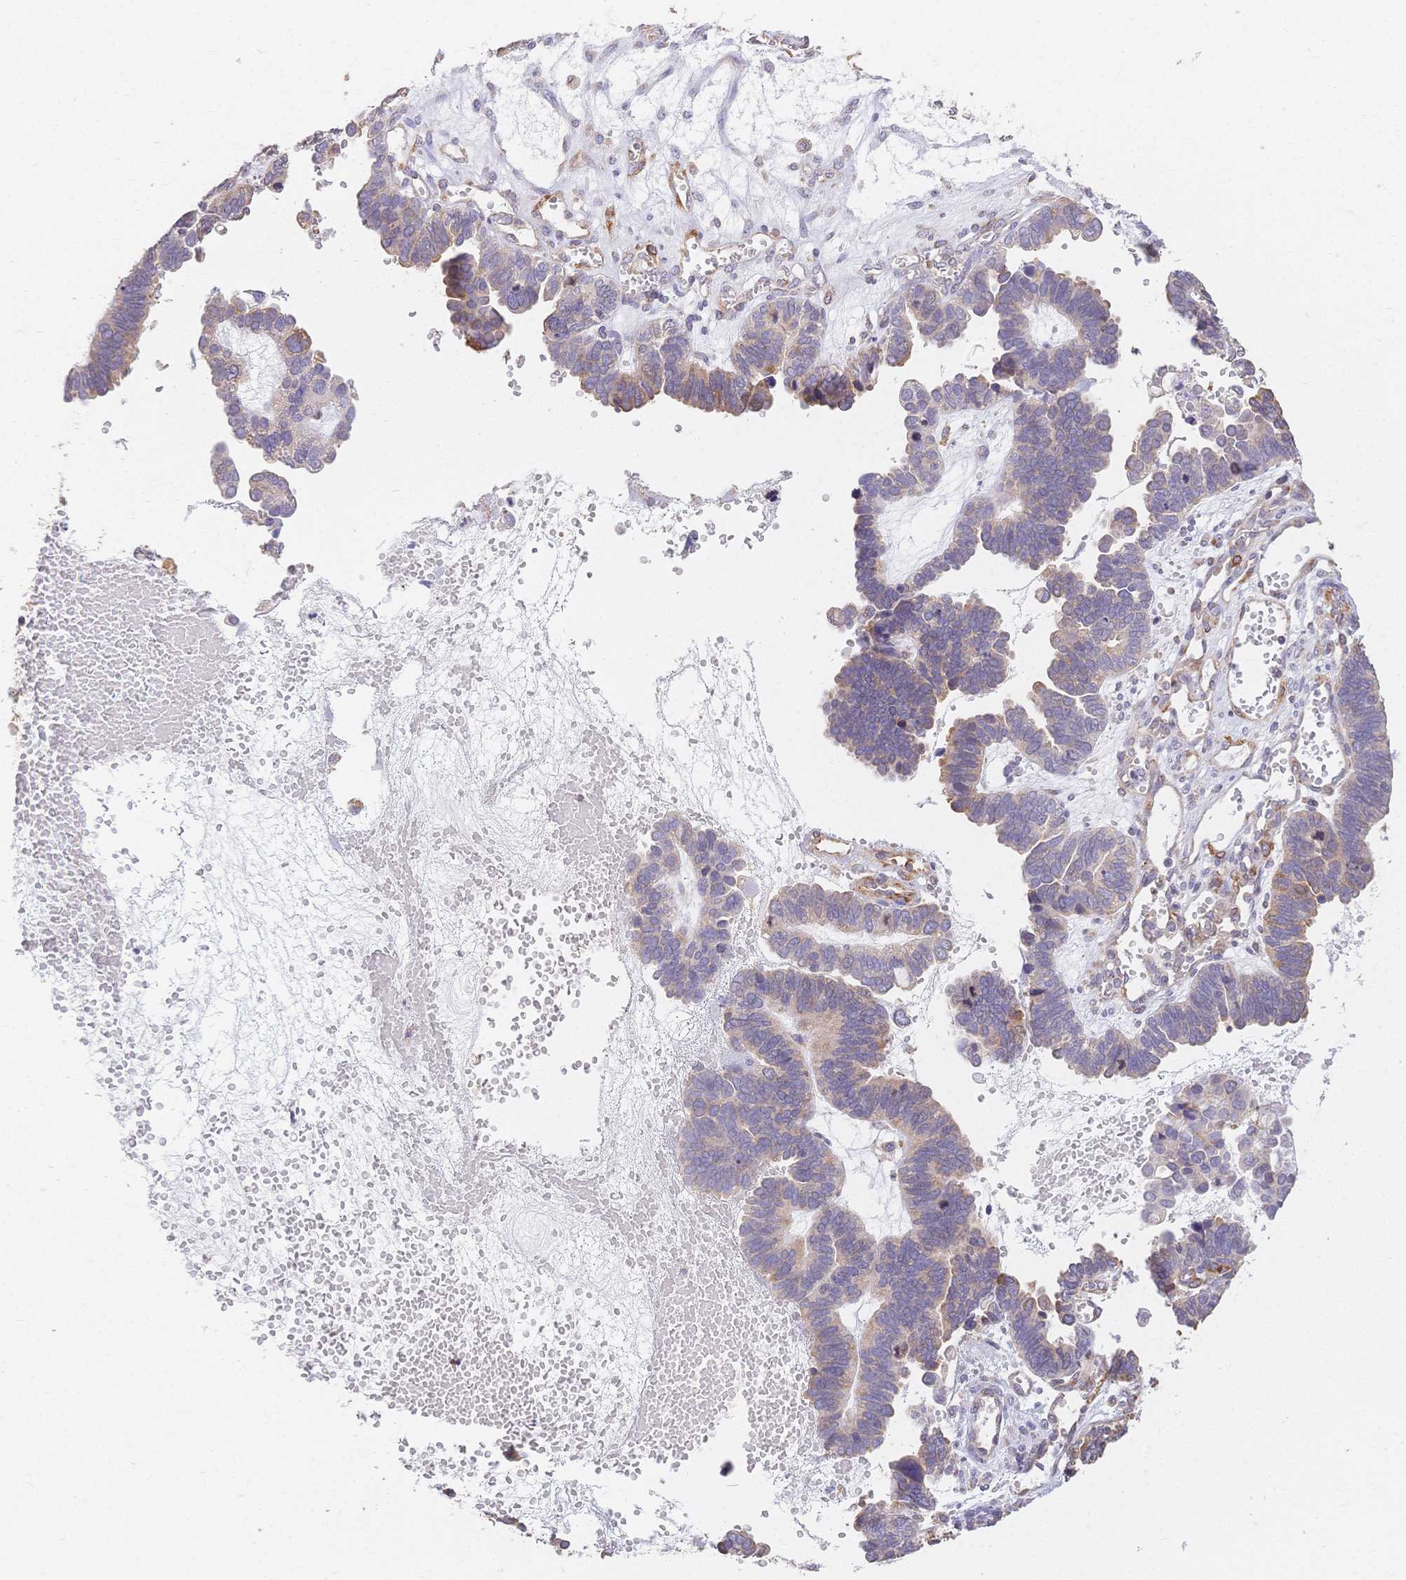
{"staining": {"intensity": "weak", "quantity": "25%-75%", "location": "cytoplasmic/membranous"}, "tissue": "ovarian cancer", "cell_type": "Tumor cells", "image_type": "cancer", "snomed": [{"axis": "morphology", "description": "Cystadenocarcinoma, serous, NOS"}, {"axis": "topography", "description": "Ovary"}], "caption": "Immunohistochemistry (IHC) photomicrograph of neoplastic tissue: human ovarian cancer stained using immunohistochemistry exhibits low levels of weak protein expression localized specifically in the cytoplasmic/membranous of tumor cells, appearing as a cytoplasmic/membranous brown color.", "gene": "HS3ST5", "patient": {"sex": "female", "age": 51}}